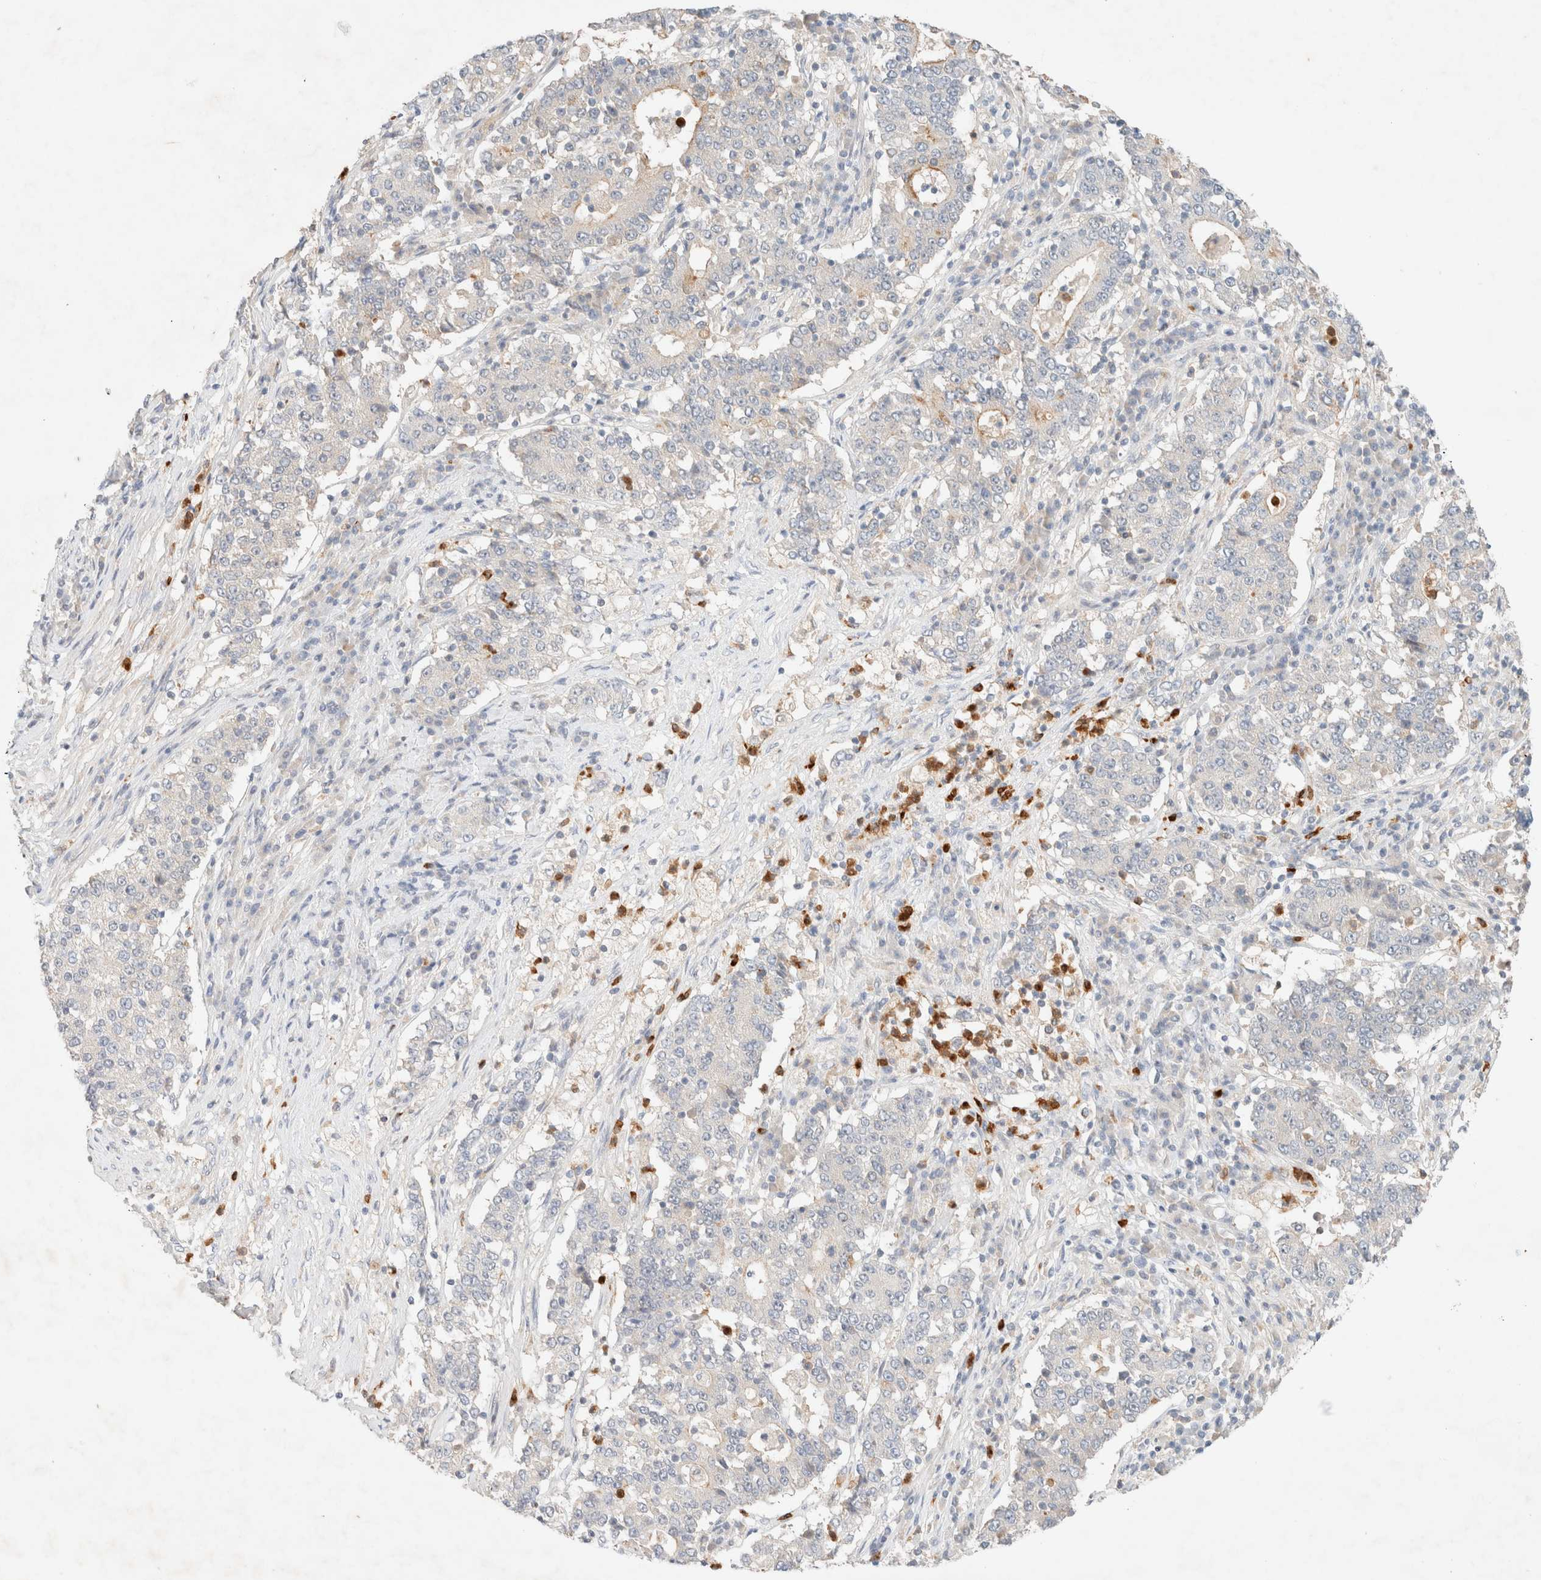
{"staining": {"intensity": "moderate", "quantity": "<25%", "location": "cytoplasmic/membranous"}, "tissue": "stomach cancer", "cell_type": "Tumor cells", "image_type": "cancer", "snomed": [{"axis": "morphology", "description": "Adenocarcinoma, NOS"}, {"axis": "topography", "description": "Stomach"}], "caption": "Adenocarcinoma (stomach) stained with a protein marker demonstrates moderate staining in tumor cells.", "gene": "SGSM2", "patient": {"sex": "male", "age": 59}}